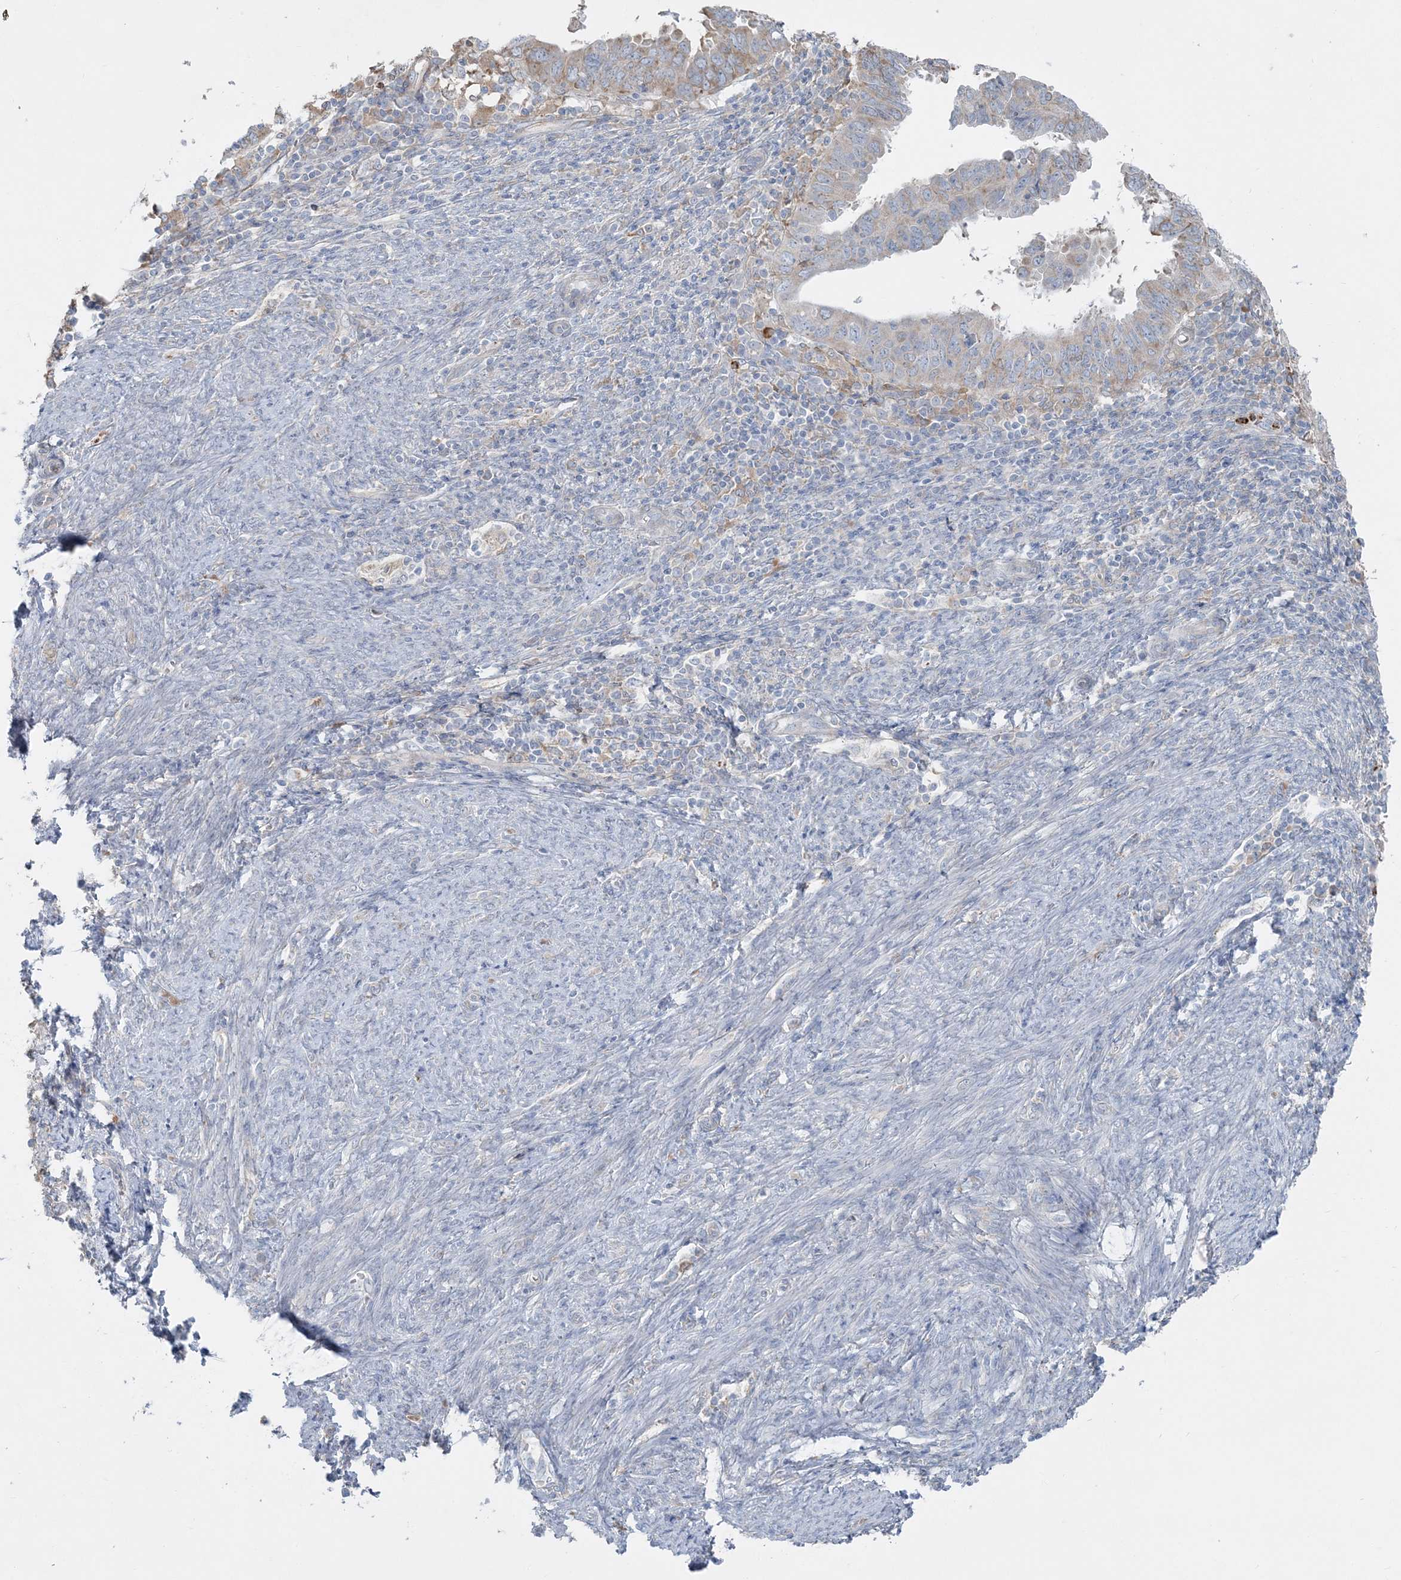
{"staining": {"intensity": "weak", "quantity": "<25%", "location": "cytoplasmic/membranous"}, "tissue": "endometrial cancer", "cell_type": "Tumor cells", "image_type": "cancer", "snomed": [{"axis": "morphology", "description": "Adenocarcinoma, NOS"}, {"axis": "topography", "description": "Uterus"}], "caption": "Histopathology image shows no significant protein staining in tumor cells of adenocarcinoma (endometrial). (DAB IHC, high magnification).", "gene": "CCNJ", "patient": {"sex": "female", "age": 77}}